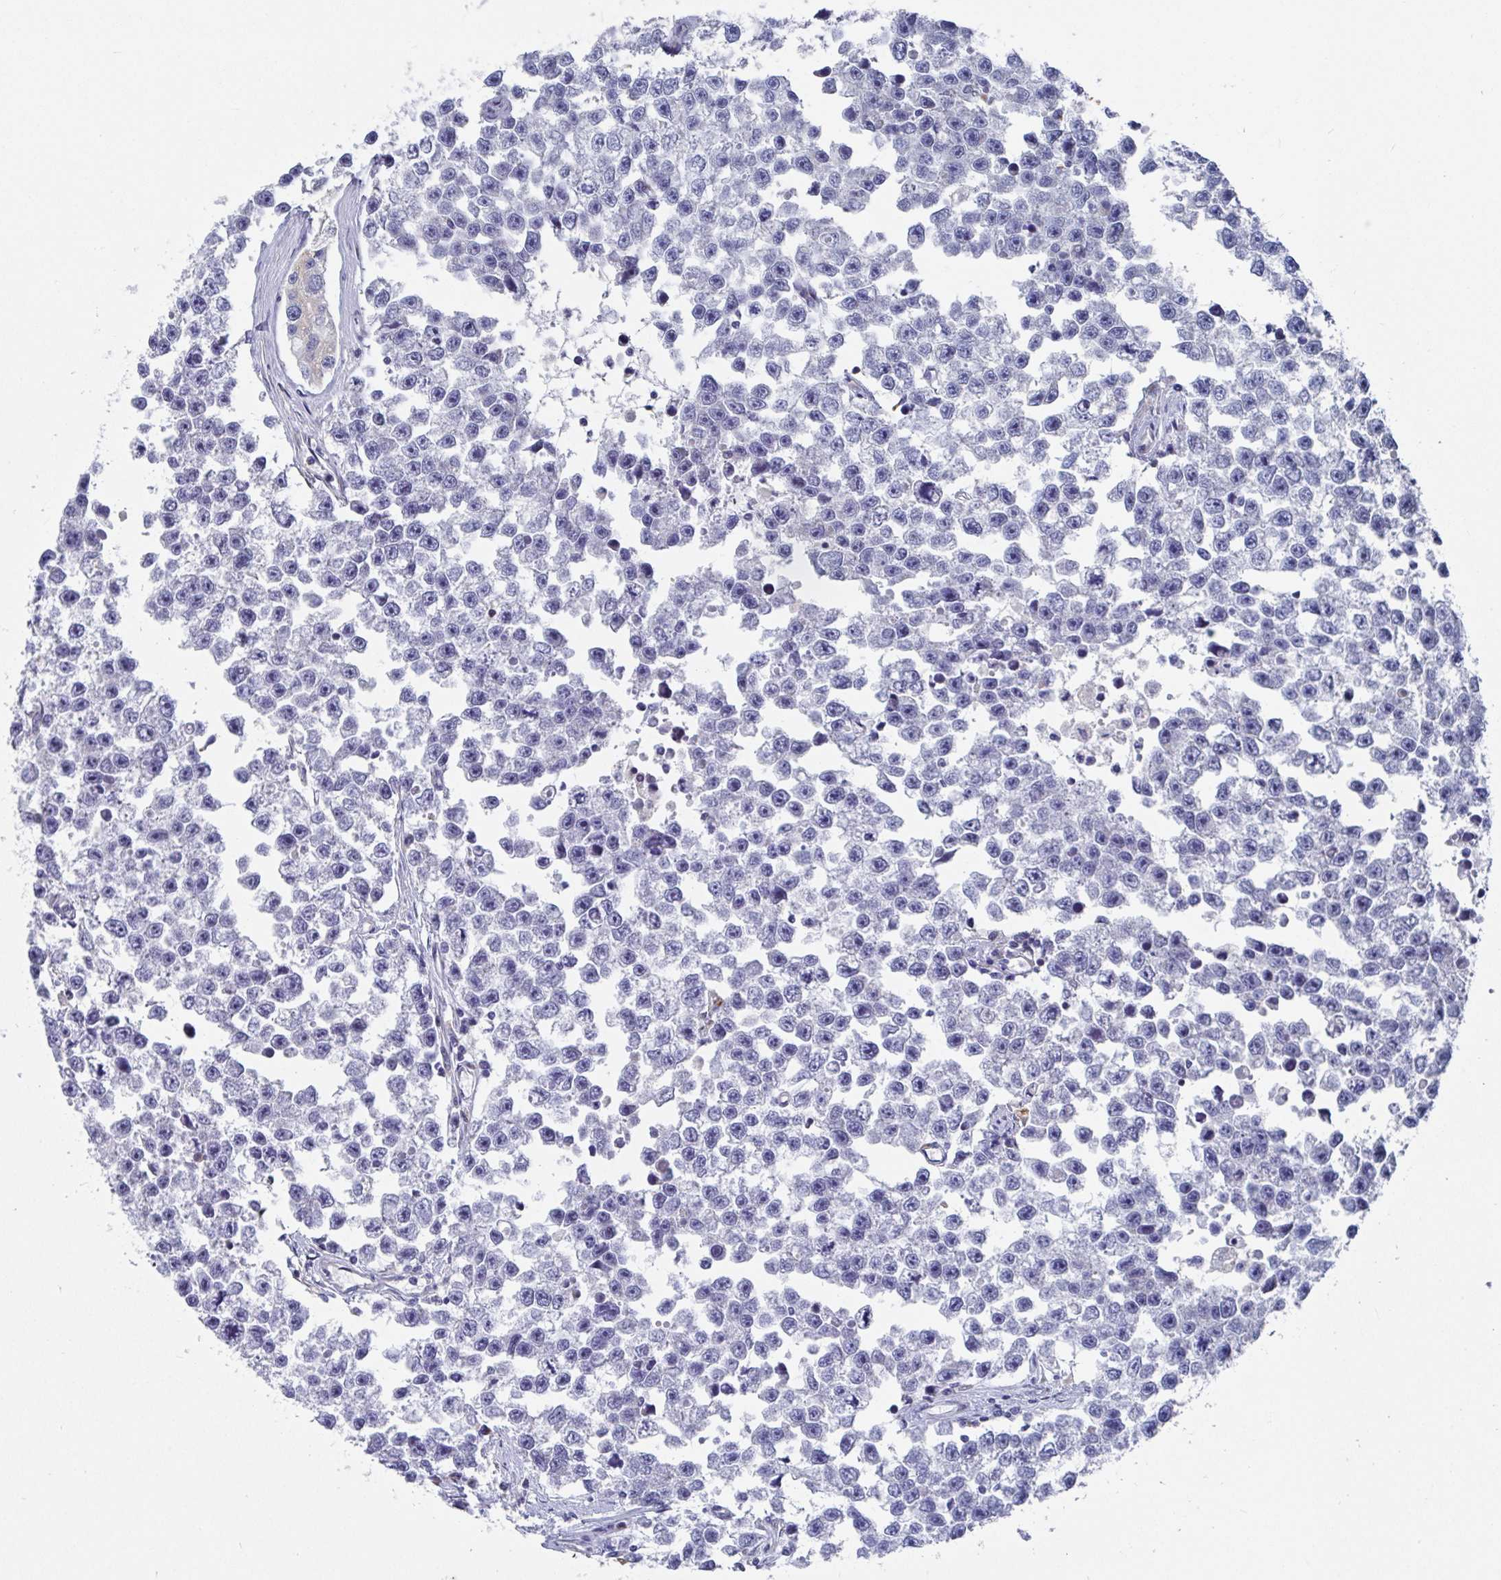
{"staining": {"intensity": "negative", "quantity": "none", "location": "none"}, "tissue": "testis cancer", "cell_type": "Tumor cells", "image_type": "cancer", "snomed": [{"axis": "morphology", "description": "Seminoma, NOS"}, {"axis": "topography", "description": "Testis"}], "caption": "IHC of testis cancer displays no positivity in tumor cells. Nuclei are stained in blue.", "gene": "TAS2R39", "patient": {"sex": "male", "age": 26}}